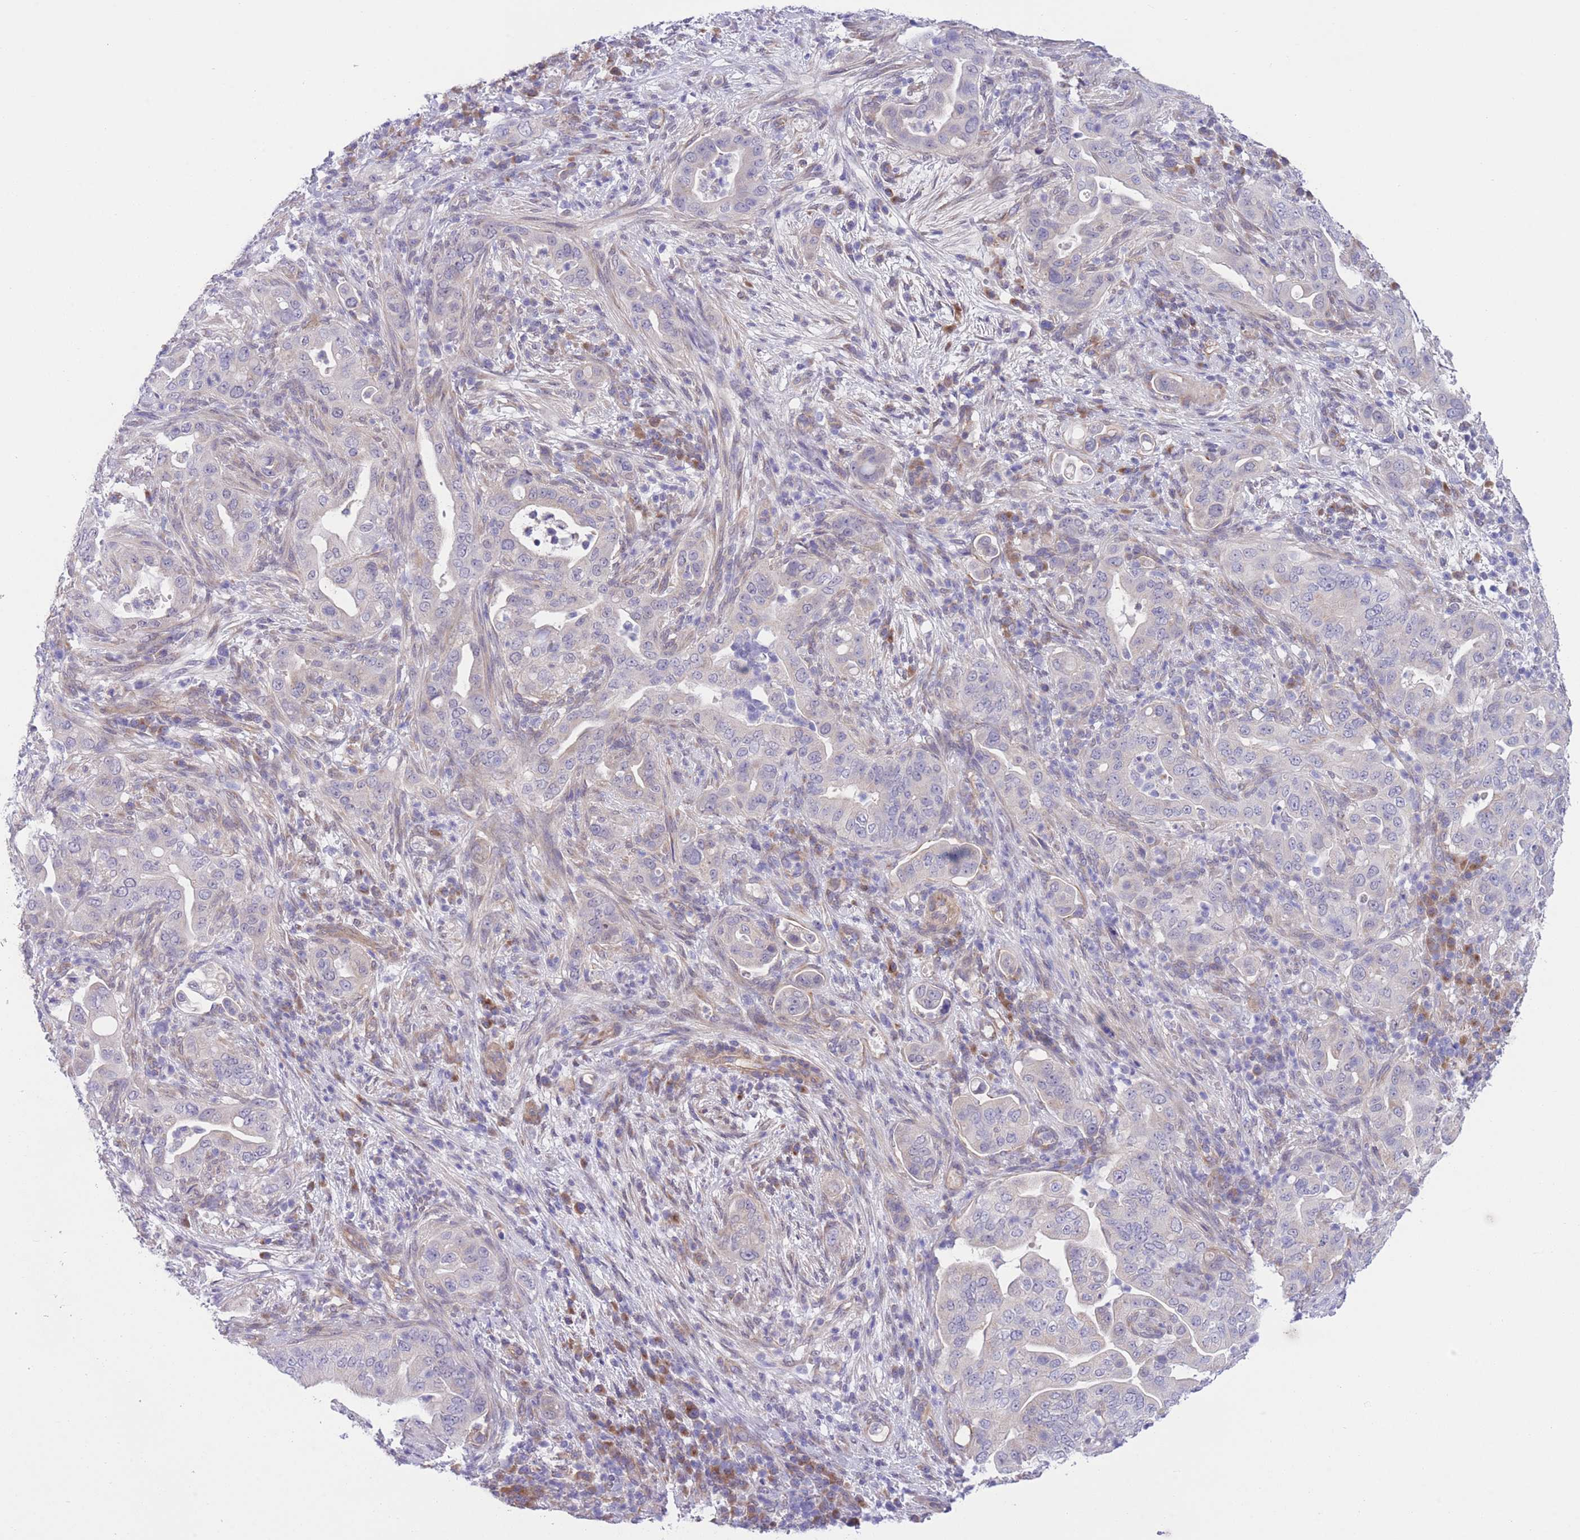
{"staining": {"intensity": "negative", "quantity": "none", "location": "none"}, "tissue": "pancreatic cancer", "cell_type": "Tumor cells", "image_type": "cancer", "snomed": [{"axis": "morphology", "description": "Adenocarcinoma, NOS"}, {"axis": "topography", "description": "Pancreas"}], "caption": "Immunohistochemical staining of adenocarcinoma (pancreatic) reveals no significant positivity in tumor cells.", "gene": "WWOX", "patient": {"sex": "female", "age": 63}}